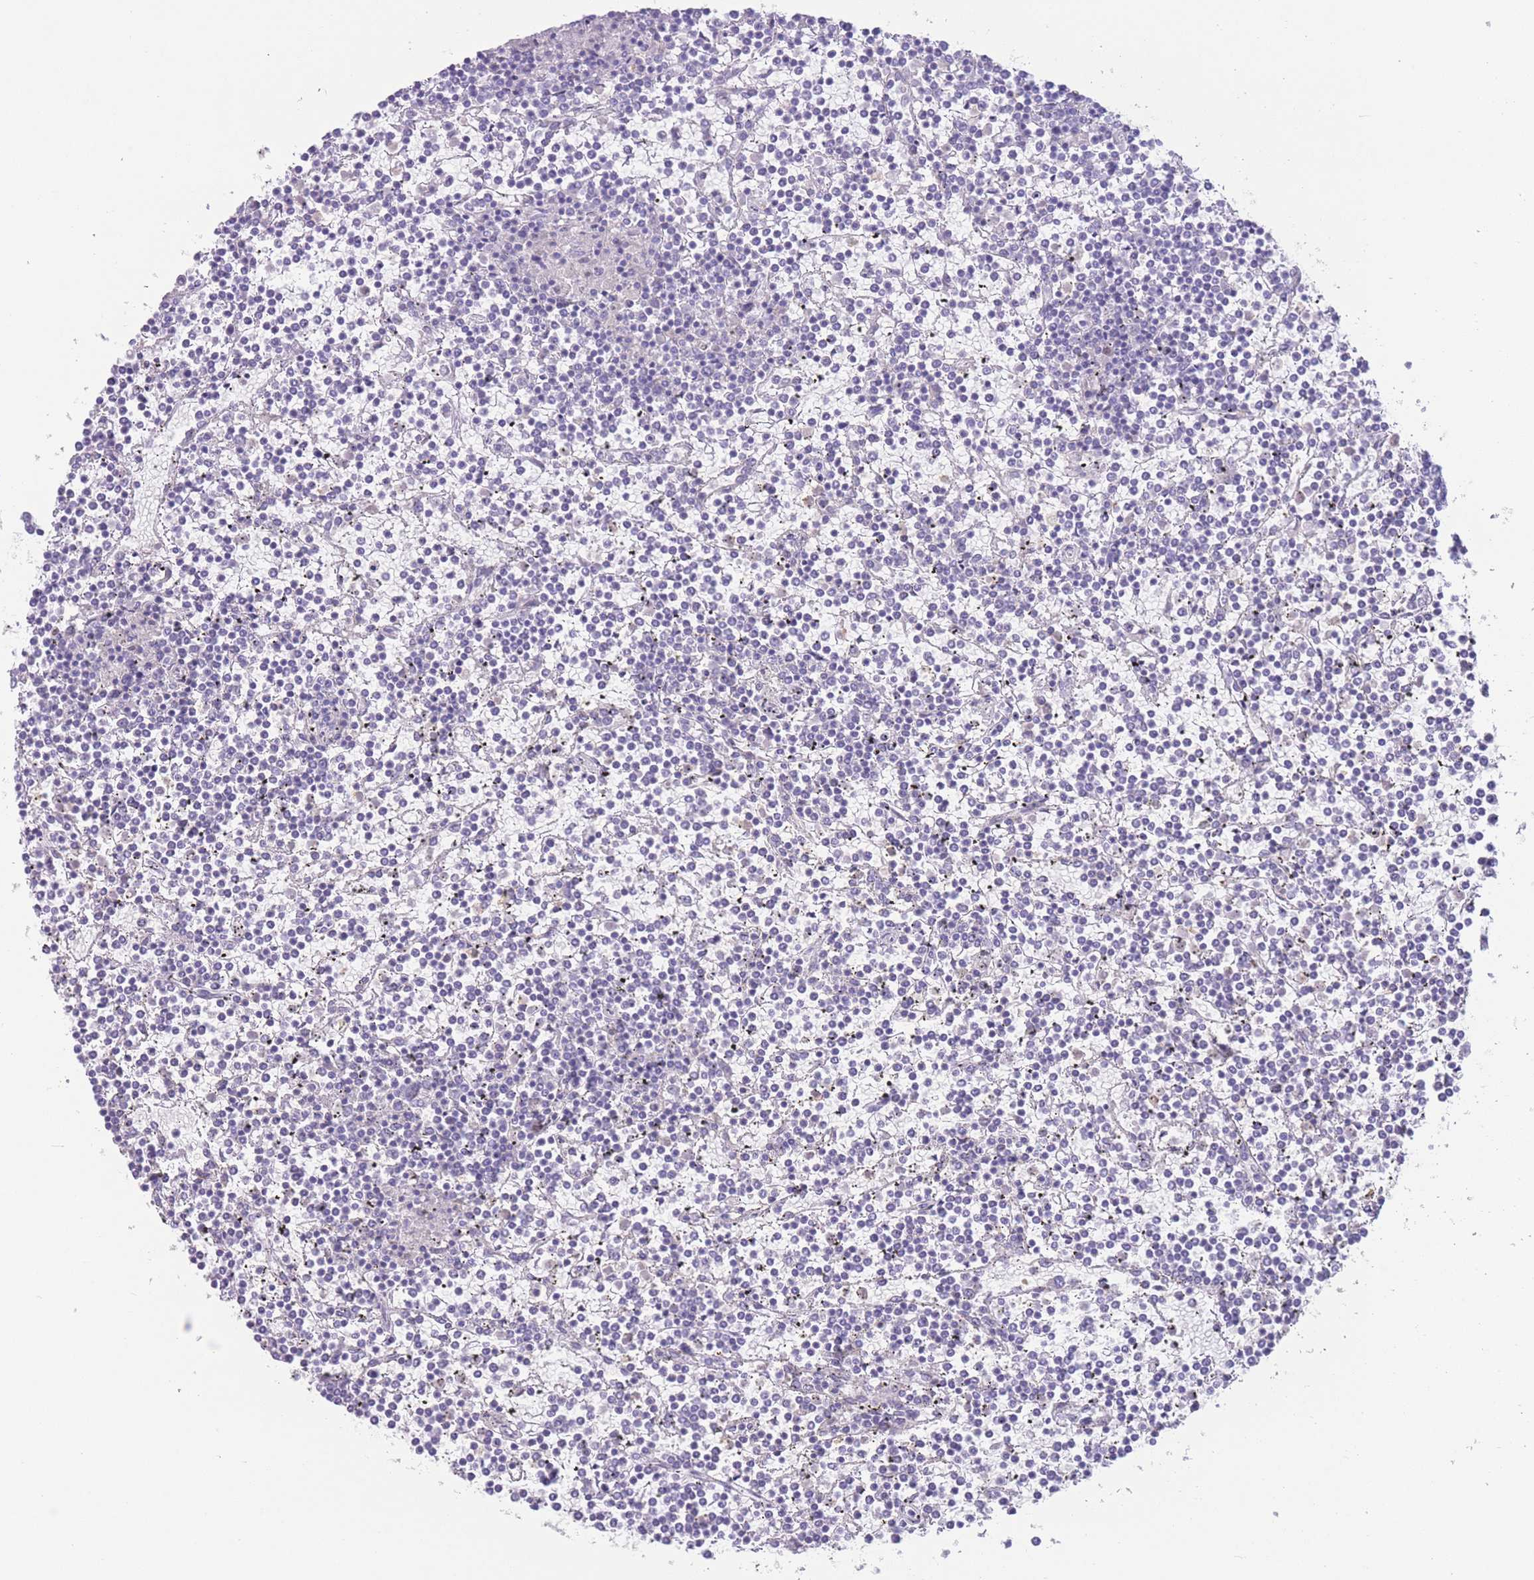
{"staining": {"intensity": "negative", "quantity": "none", "location": "none"}, "tissue": "lymphoma", "cell_type": "Tumor cells", "image_type": "cancer", "snomed": [{"axis": "morphology", "description": "Malignant lymphoma, non-Hodgkin's type, Low grade"}, {"axis": "topography", "description": "Spleen"}], "caption": "Tumor cells show no significant staining in lymphoma.", "gene": "BHLHA15", "patient": {"sex": "female", "age": 19}}